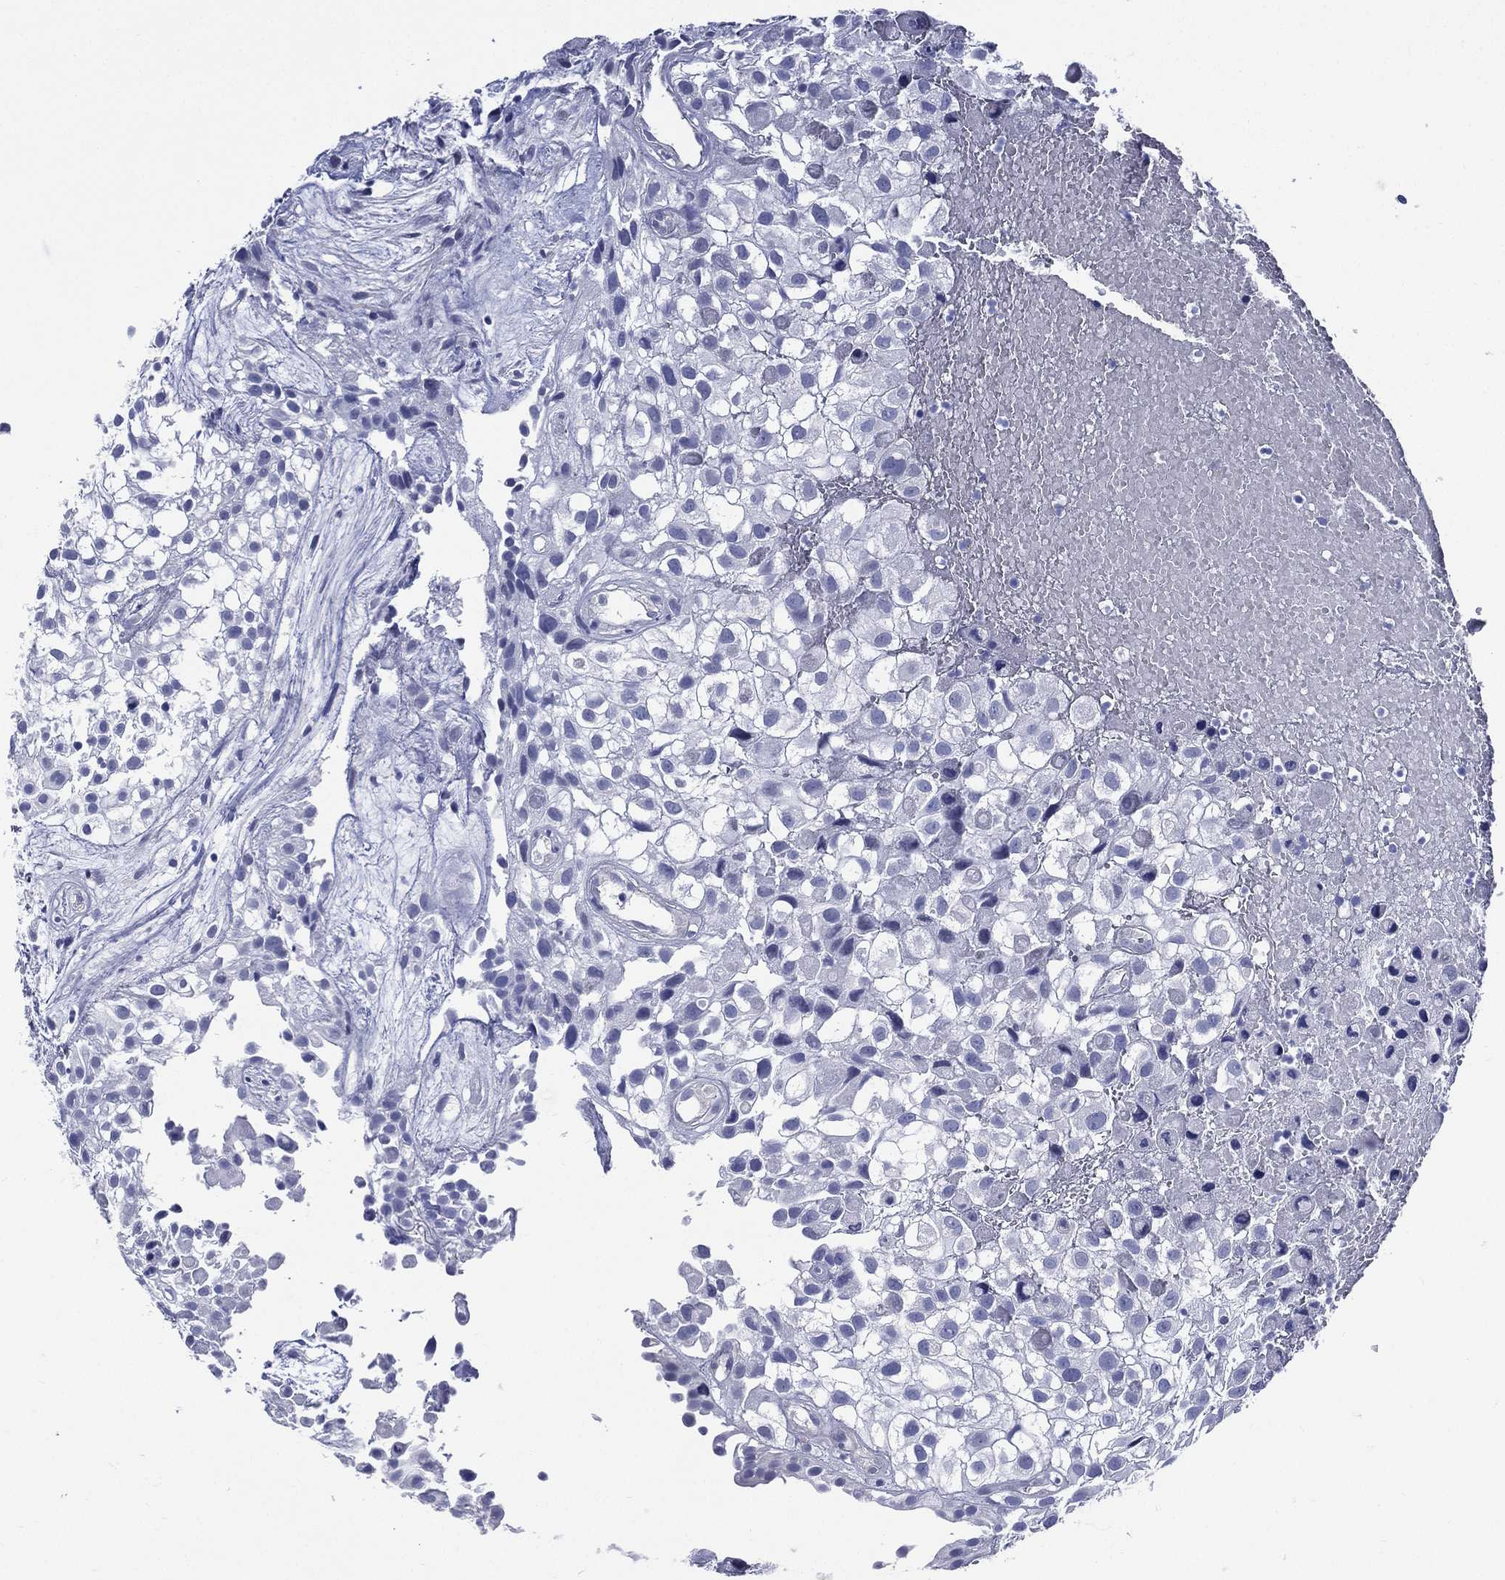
{"staining": {"intensity": "negative", "quantity": "none", "location": "none"}, "tissue": "urothelial cancer", "cell_type": "Tumor cells", "image_type": "cancer", "snomed": [{"axis": "morphology", "description": "Urothelial carcinoma, High grade"}, {"axis": "topography", "description": "Urinary bladder"}], "caption": "A photomicrograph of high-grade urothelial carcinoma stained for a protein displays no brown staining in tumor cells.", "gene": "DPYS", "patient": {"sex": "male", "age": 56}}